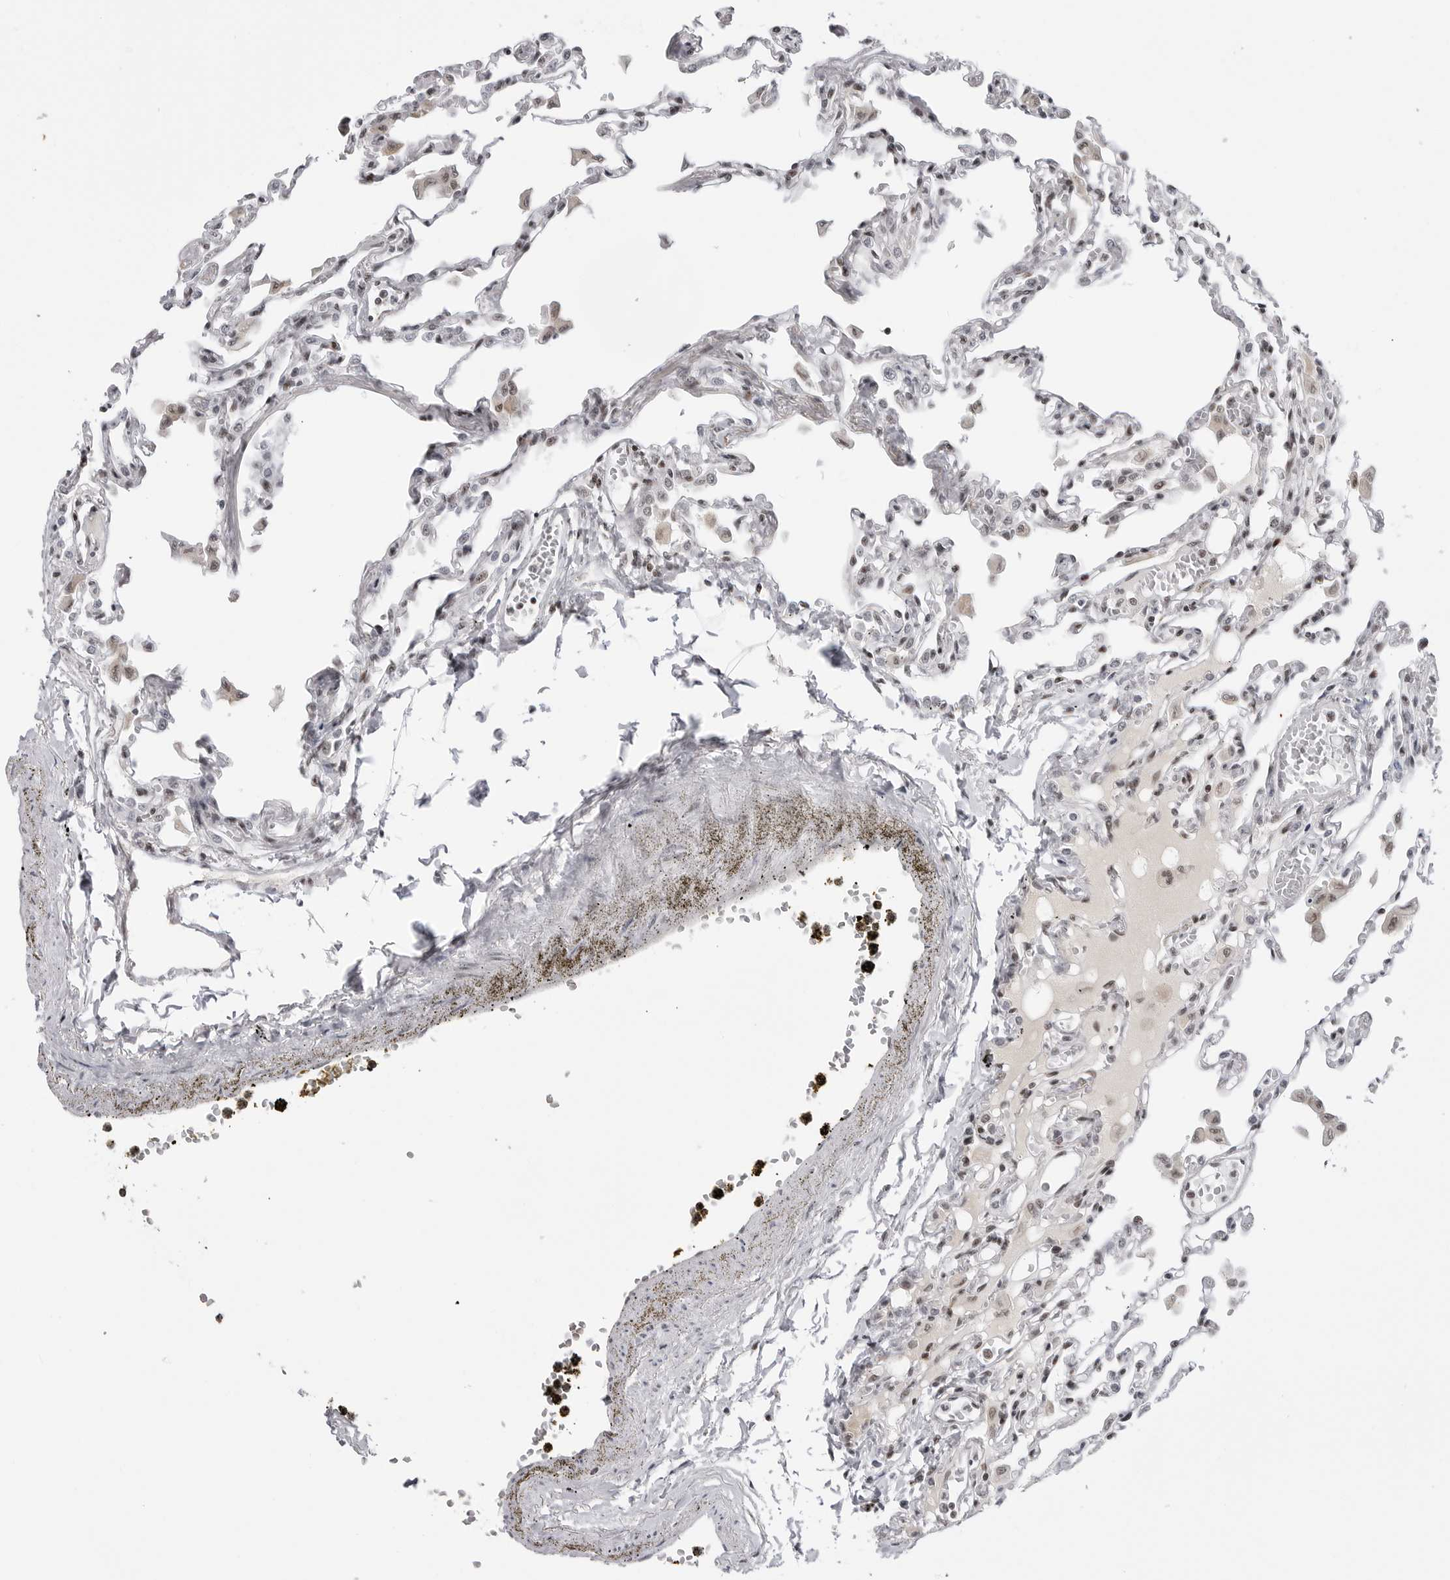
{"staining": {"intensity": "weak", "quantity": "25%-75%", "location": "nuclear"}, "tissue": "lung", "cell_type": "Alveolar cells", "image_type": "normal", "snomed": [{"axis": "morphology", "description": "Normal tissue, NOS"}, {"axis": "topography", "description": "Bronchus"}, {"axis": "topography", "description": "Lung"}], "caption": "Approximately 25%-75% of alveolar cells in benign lung display weak nuclear protein positivity as visualized by brown immunohistochemical staining.", "gene": "TRIM66", "patient": {"sex": "female", "age": 49}}